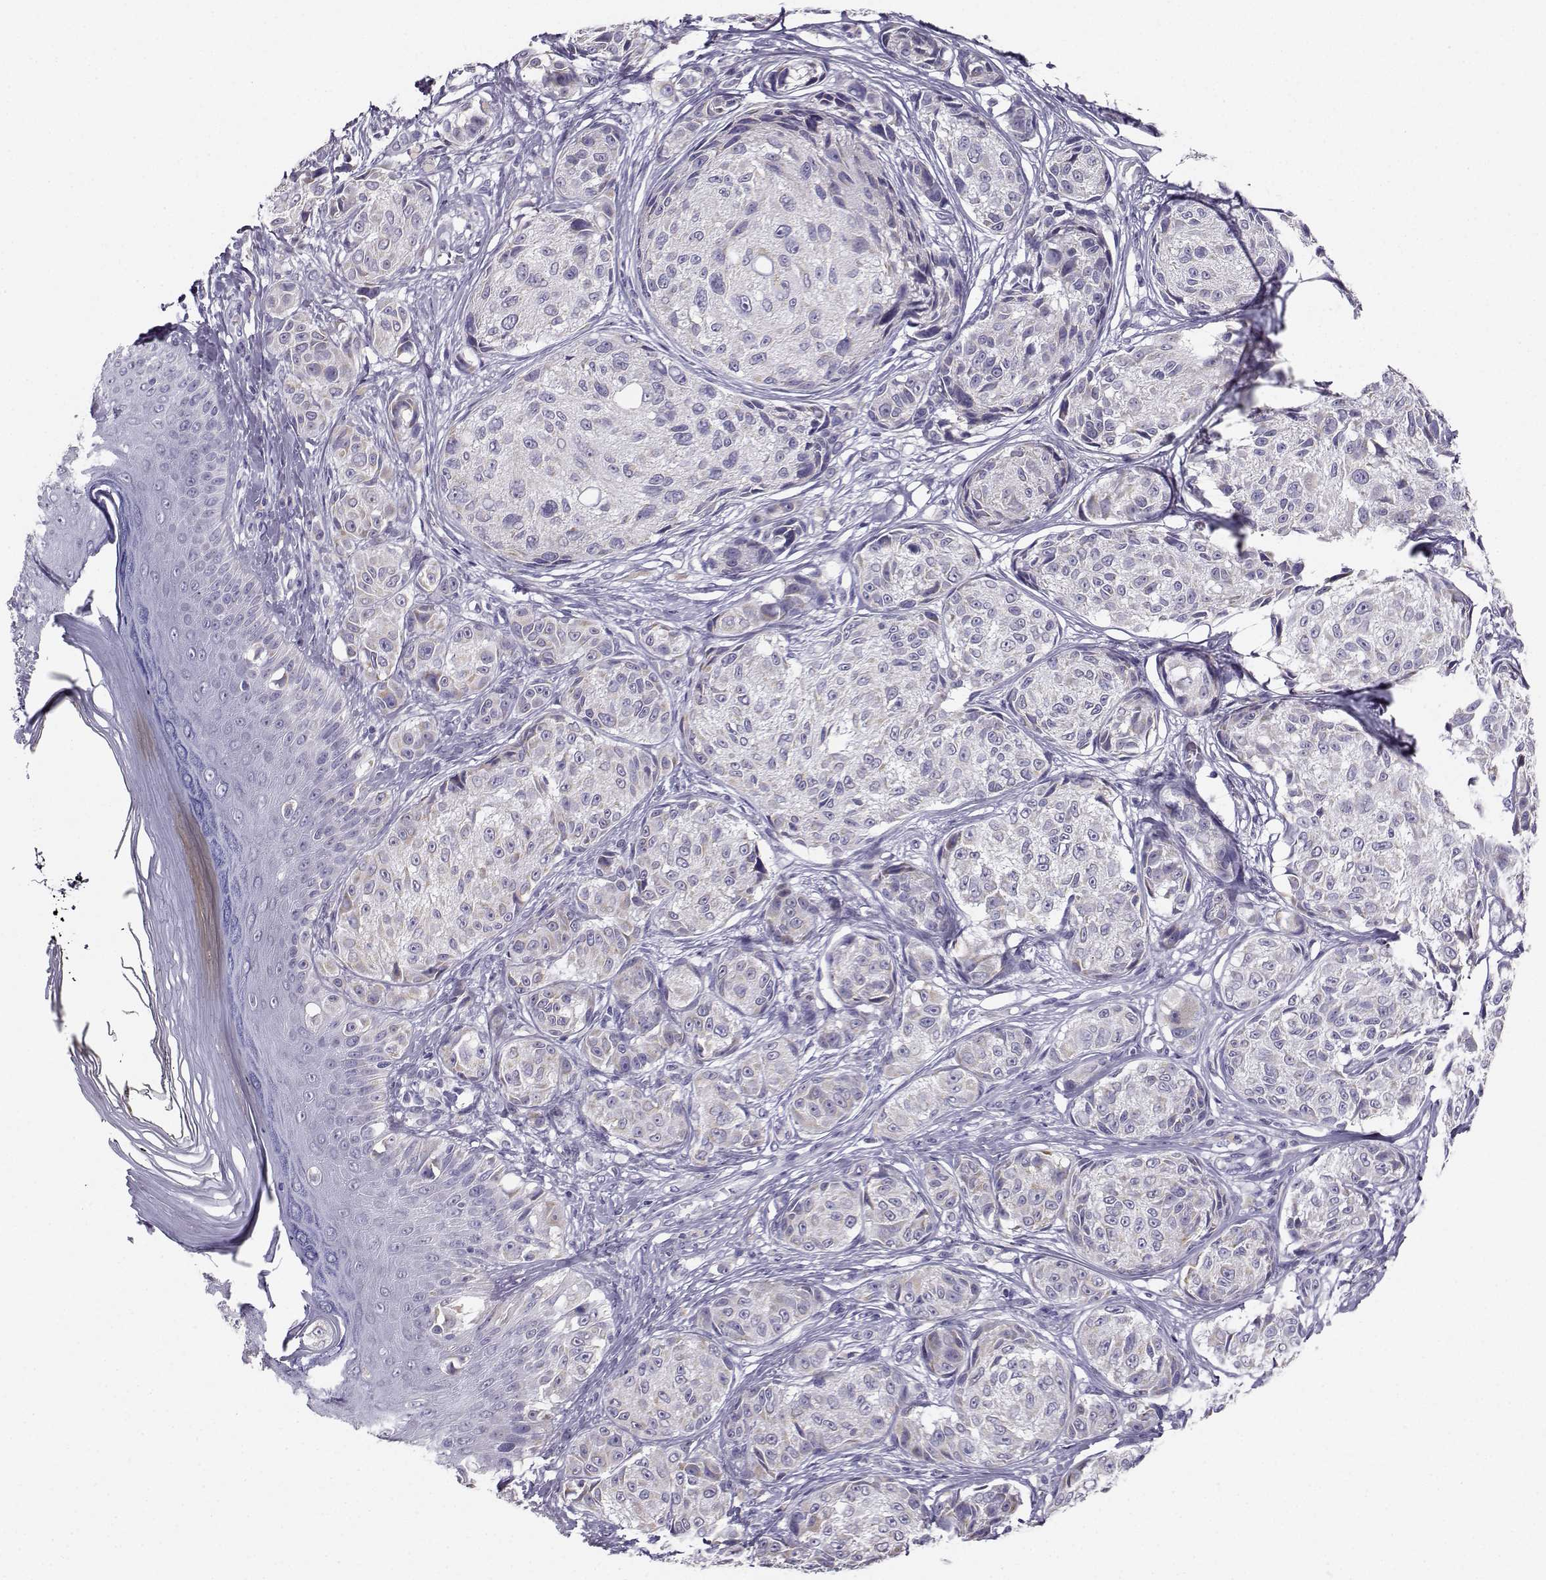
{"staining": {"intensity": "negative", "quantity": "none", "location": "none"}, "tissue": "melanoma", "cell_type": "Tumor cells", "image_type": "cancer", "snomed": [{"axis": "morphology", "description": "Malignant melanoma, NOS"}, {"axis": "topography", "description": "Skin"}], "caption": "Histopathology image shows no significant protein positivity in tumor cells of malignant melanoma.", "gene": "AVP", "patient": {"sex": "male", "age": 61}}